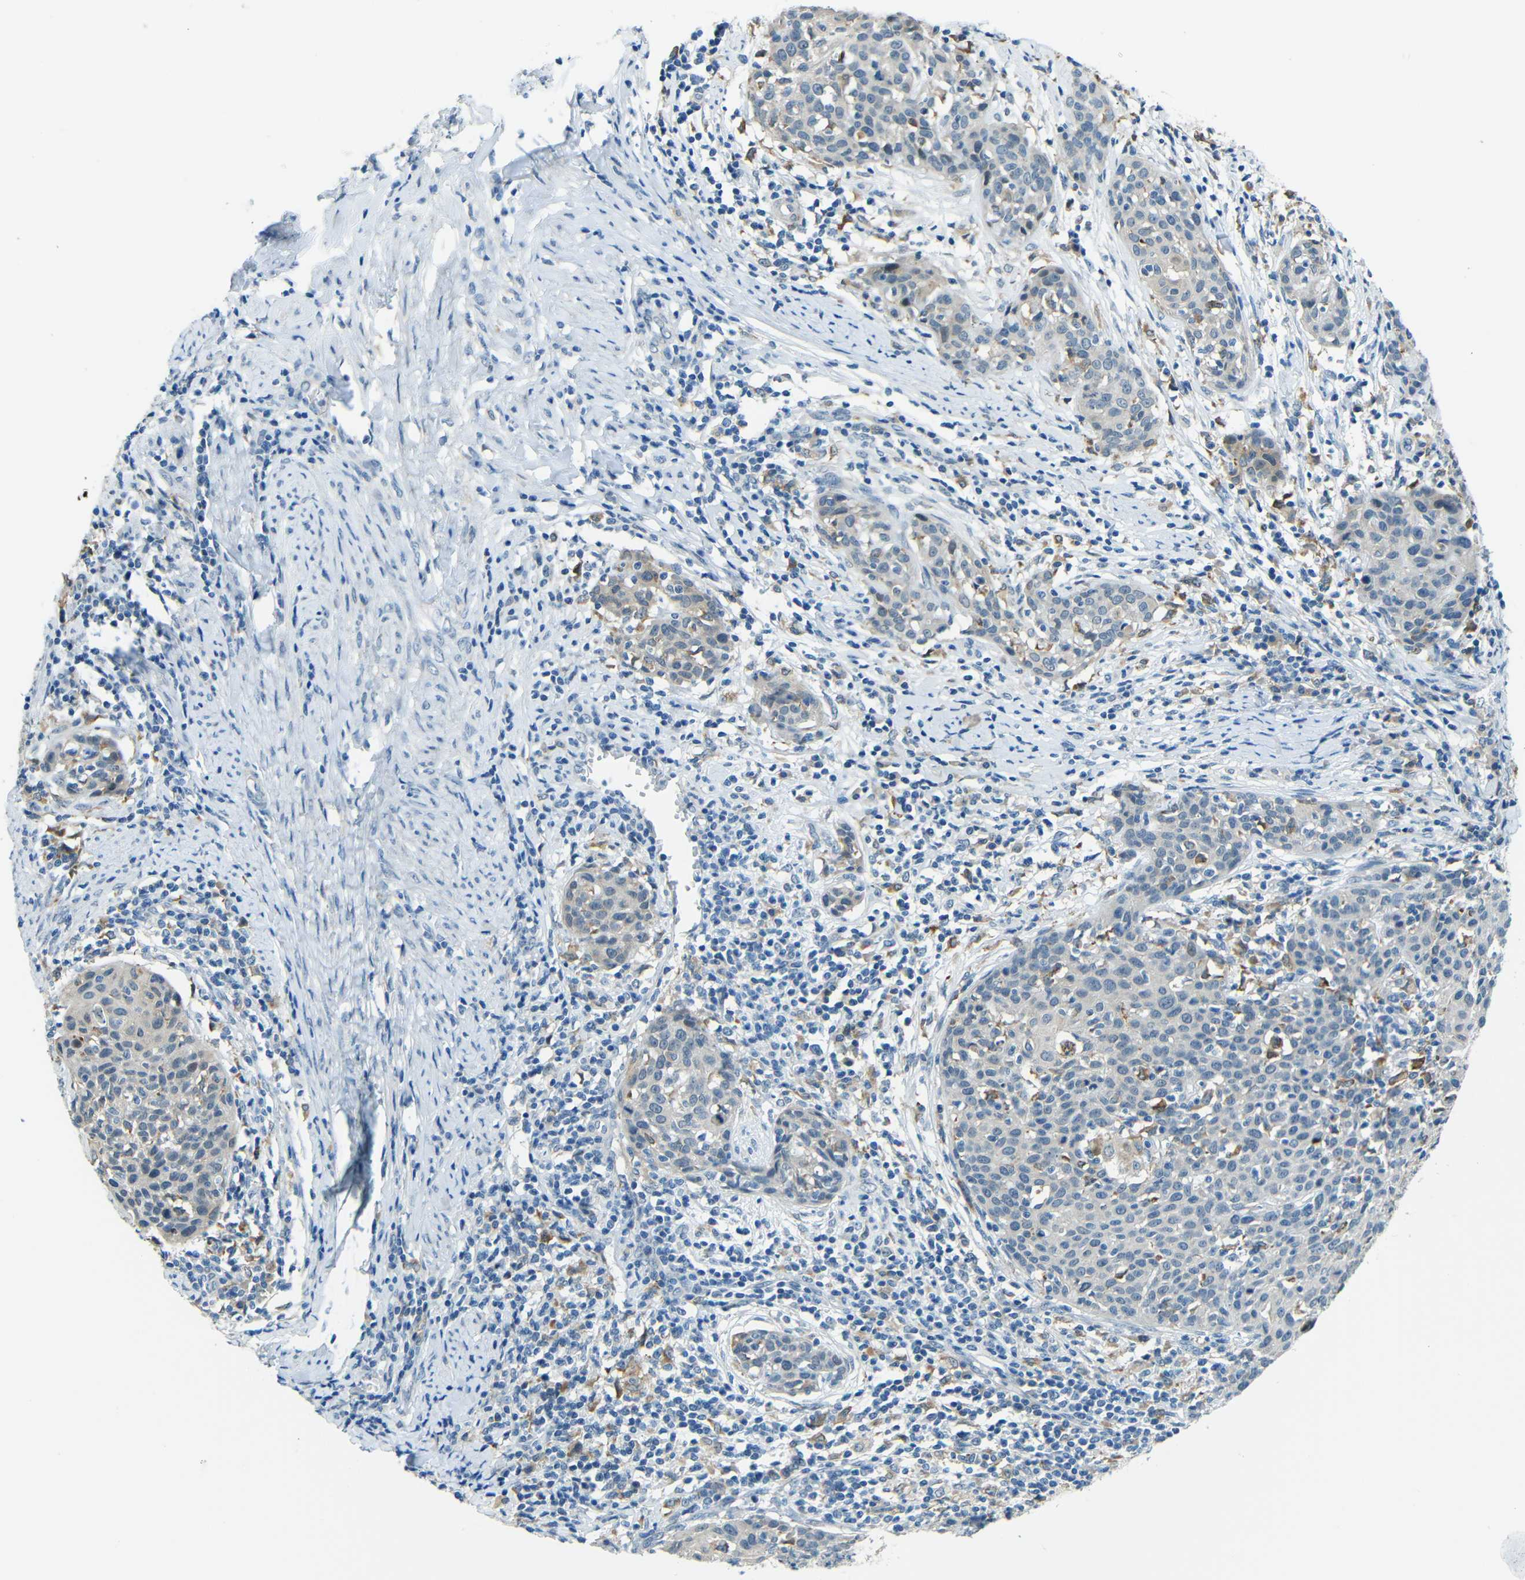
{"staining": {"intensity": "negative", "quantity": "none", "location": "none"}, "tissue": "cervical cancer", "cell_type": "Tumor cells", "image_type": "cancer", "snomed": [{"axis": "morphology", "description": "Squamous cell carcinoma, NOS"}, {"axis": "topography", "description": "Cervix"}], "caption": "The IHC histopathology image has no significant expression in tumor cells of squamous cell carcinoma (cervical) tissue.", "gene": "ANKRD22", "patient": {"sex": "female", "age": 38}}